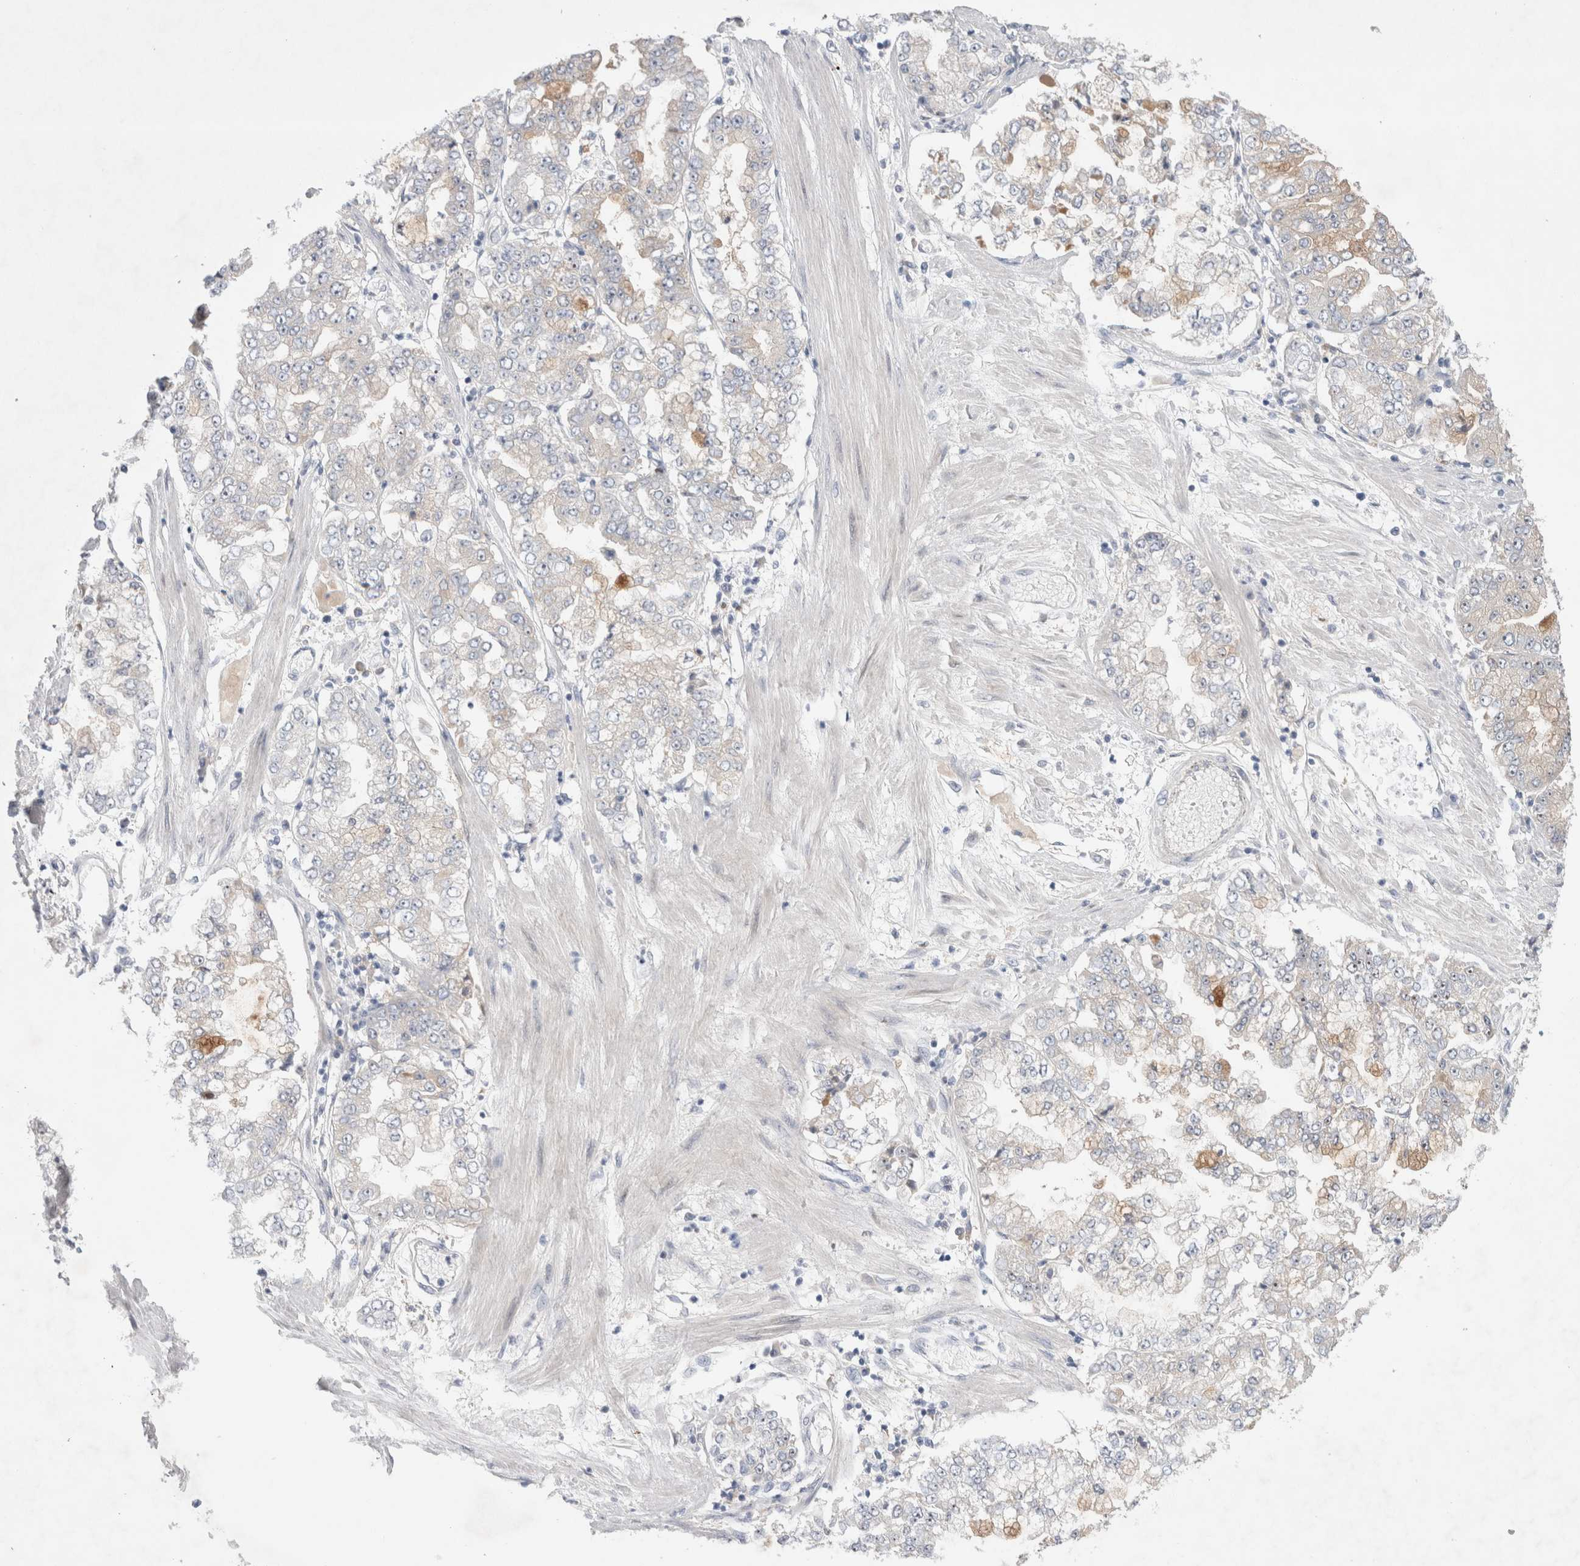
{"staining": {"intensity": "moderate", "quantity": "<25%", "location": "cytoplasmic/membranous"}, "tissue": "stomach cancer", "cell_type": "Tumor cells", "image_type": "cancer", "snomed": [{"axis": "morphology", "description": "Adenocarcinoma, NOS"}, {"axis": "topography", "description": "Stomach"}], "caption": "Immunohistochemistry photomicrograph of human stomach cancer stained for a protein (brown), which reveals low levels of moderate cytoplasmic/membranous expression in about <25% of tumor cells.", "gene": "RBM12B", "patient": {"sex": "male", "age": 76}}